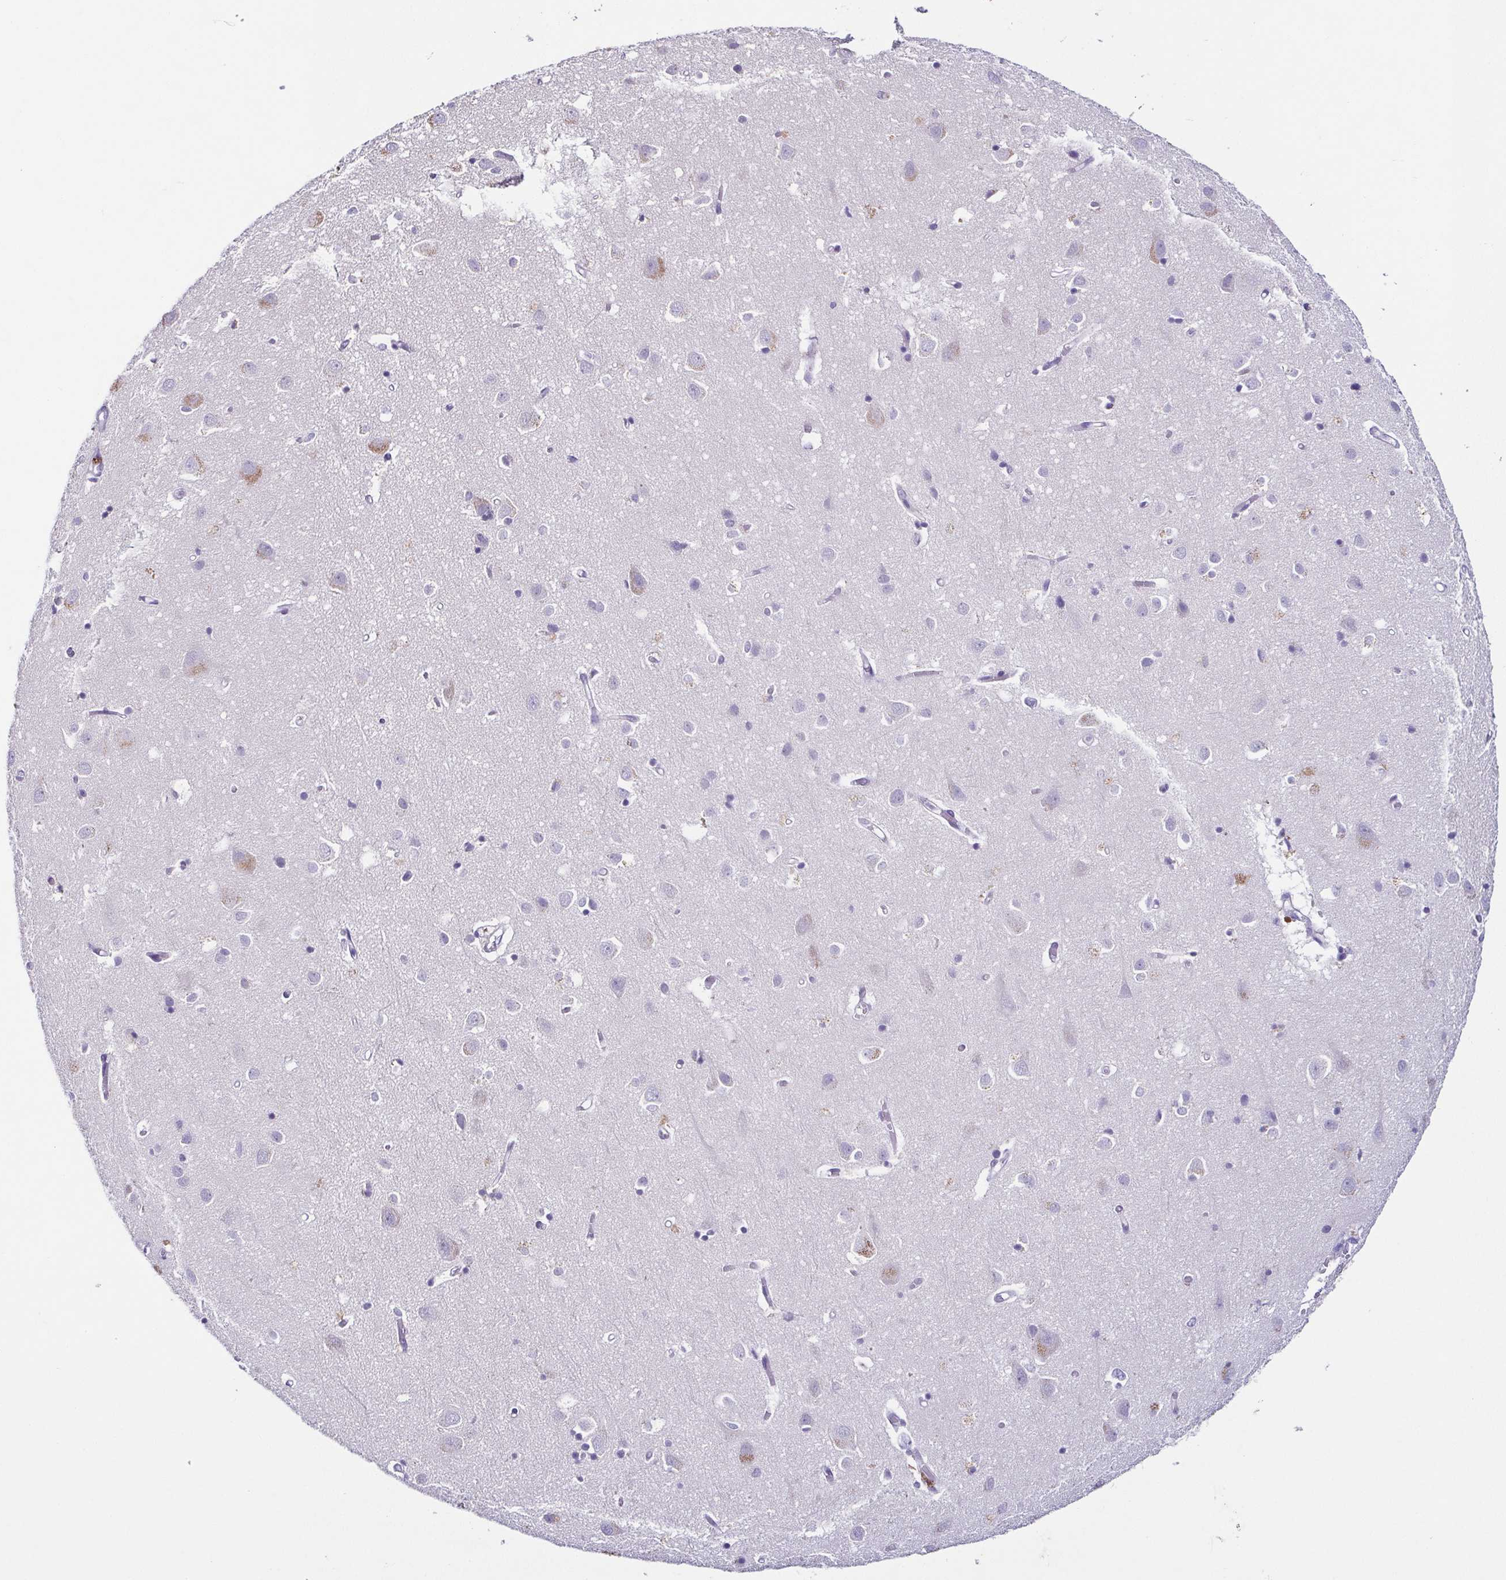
{"staining": {"intensity": "negative", "quantity": "none", "location": "none"}, "tissue": "cerebral cortex", "cell_type": "Endothelial cells", "image_type": "normal", "snomed": [{"axis": "morphology", "description": "Normal tissue, NOS"}, {"axis": "topography", "description": "Cerebral cortex"}], "caption": "Histopathology image shows no significant protein staining in endothelial cells of unremarkable cerebral cortex. Nuclei are stained in blue.", "gene": "TP73", "patient": {"sex": "male", "age": 70}}